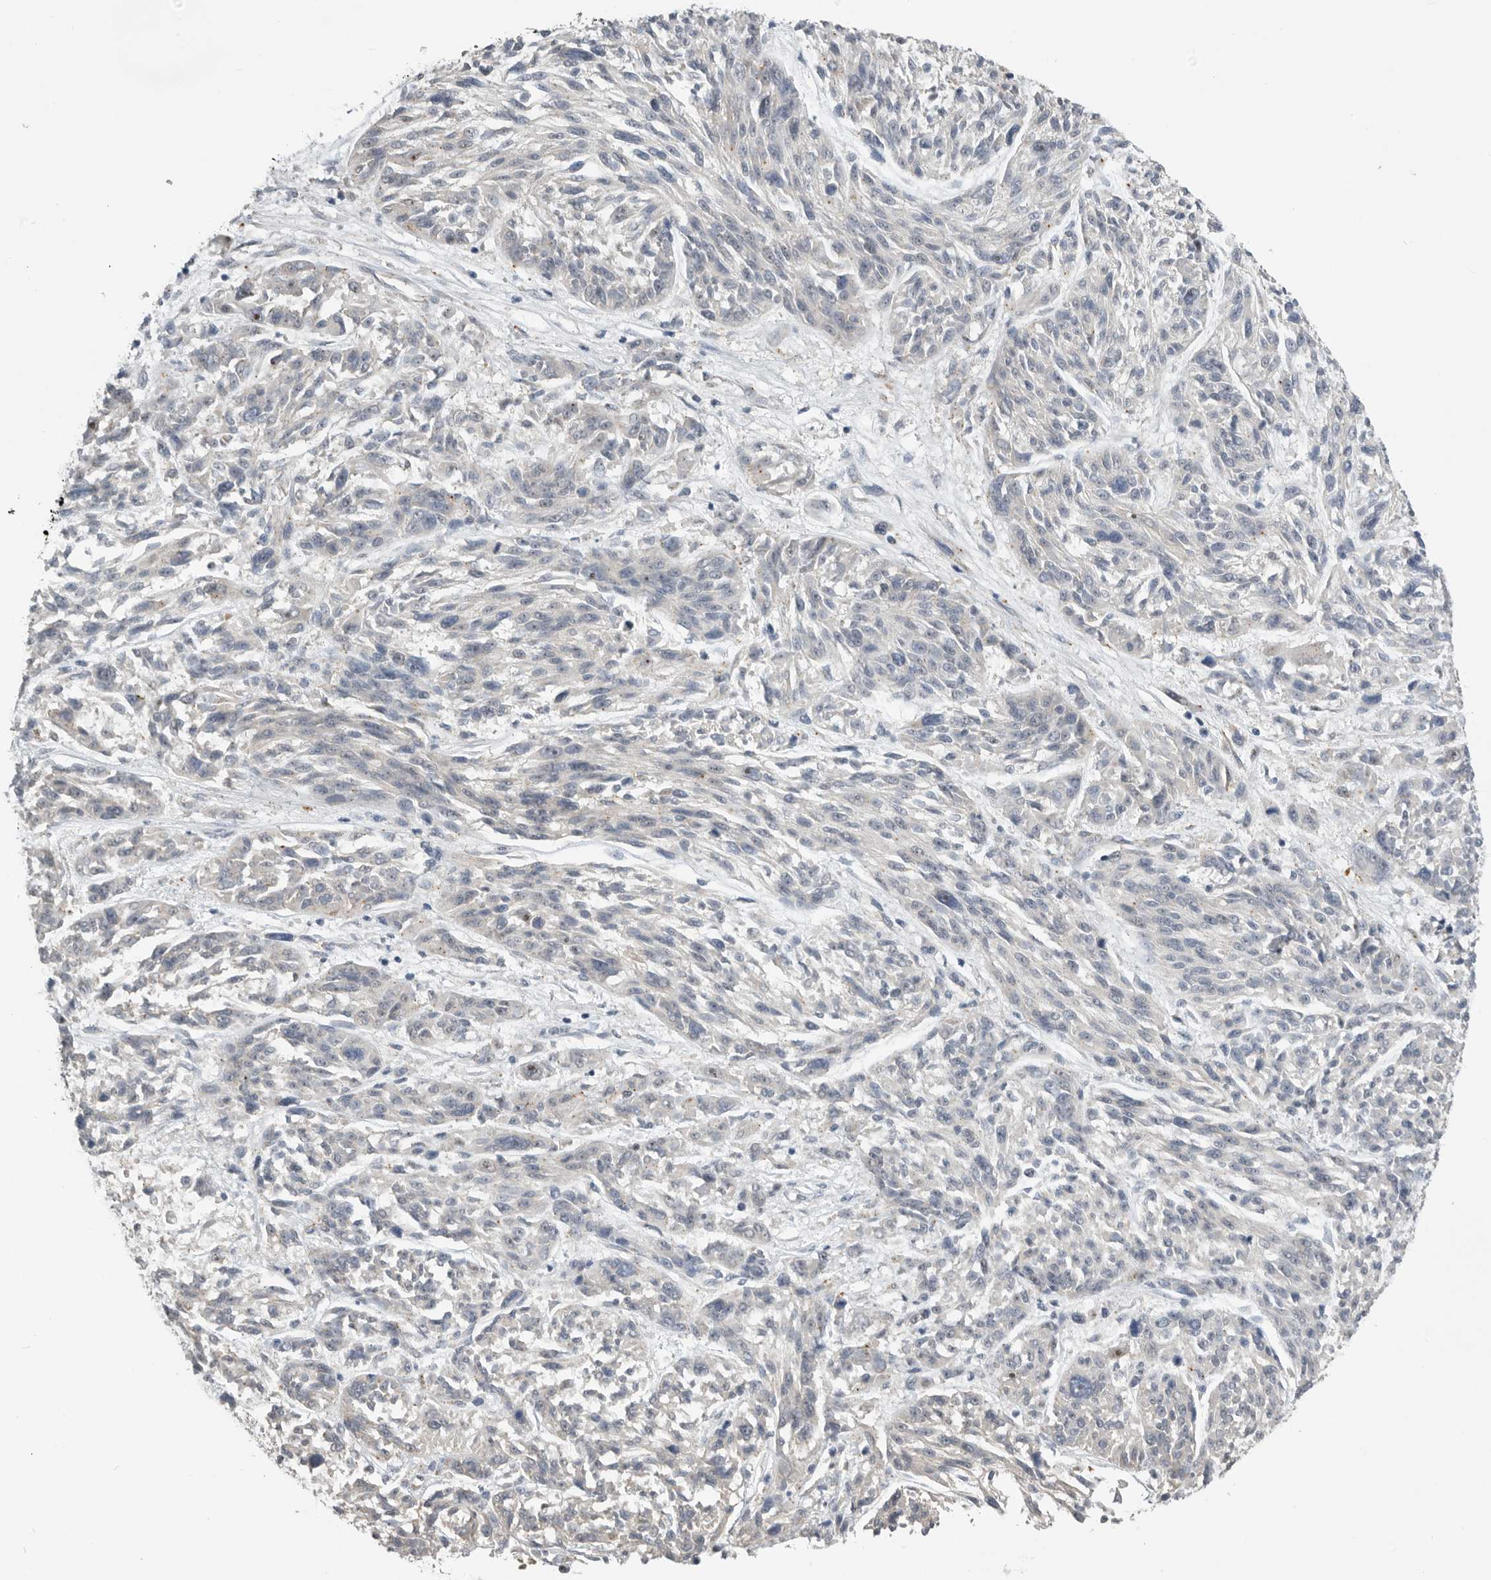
{"staining": {"intensity": "negative", "quantity": "none", "location": "none"}, "tissue": "melanoma", "cell_type": "Tumor cells", "image_type": "cancer", "snomed": [{"axis": "morphology", "description": "Malignant melanoma, NOS"}, {"axis": "topography", "description": "Skin"}], "caption": "DAB immunohistochemical staining of malignant melanoma reveals no significant expression in tumor cells.", "gene": "PCMTD1", "patient": {"sex": "male", "age": 53}}